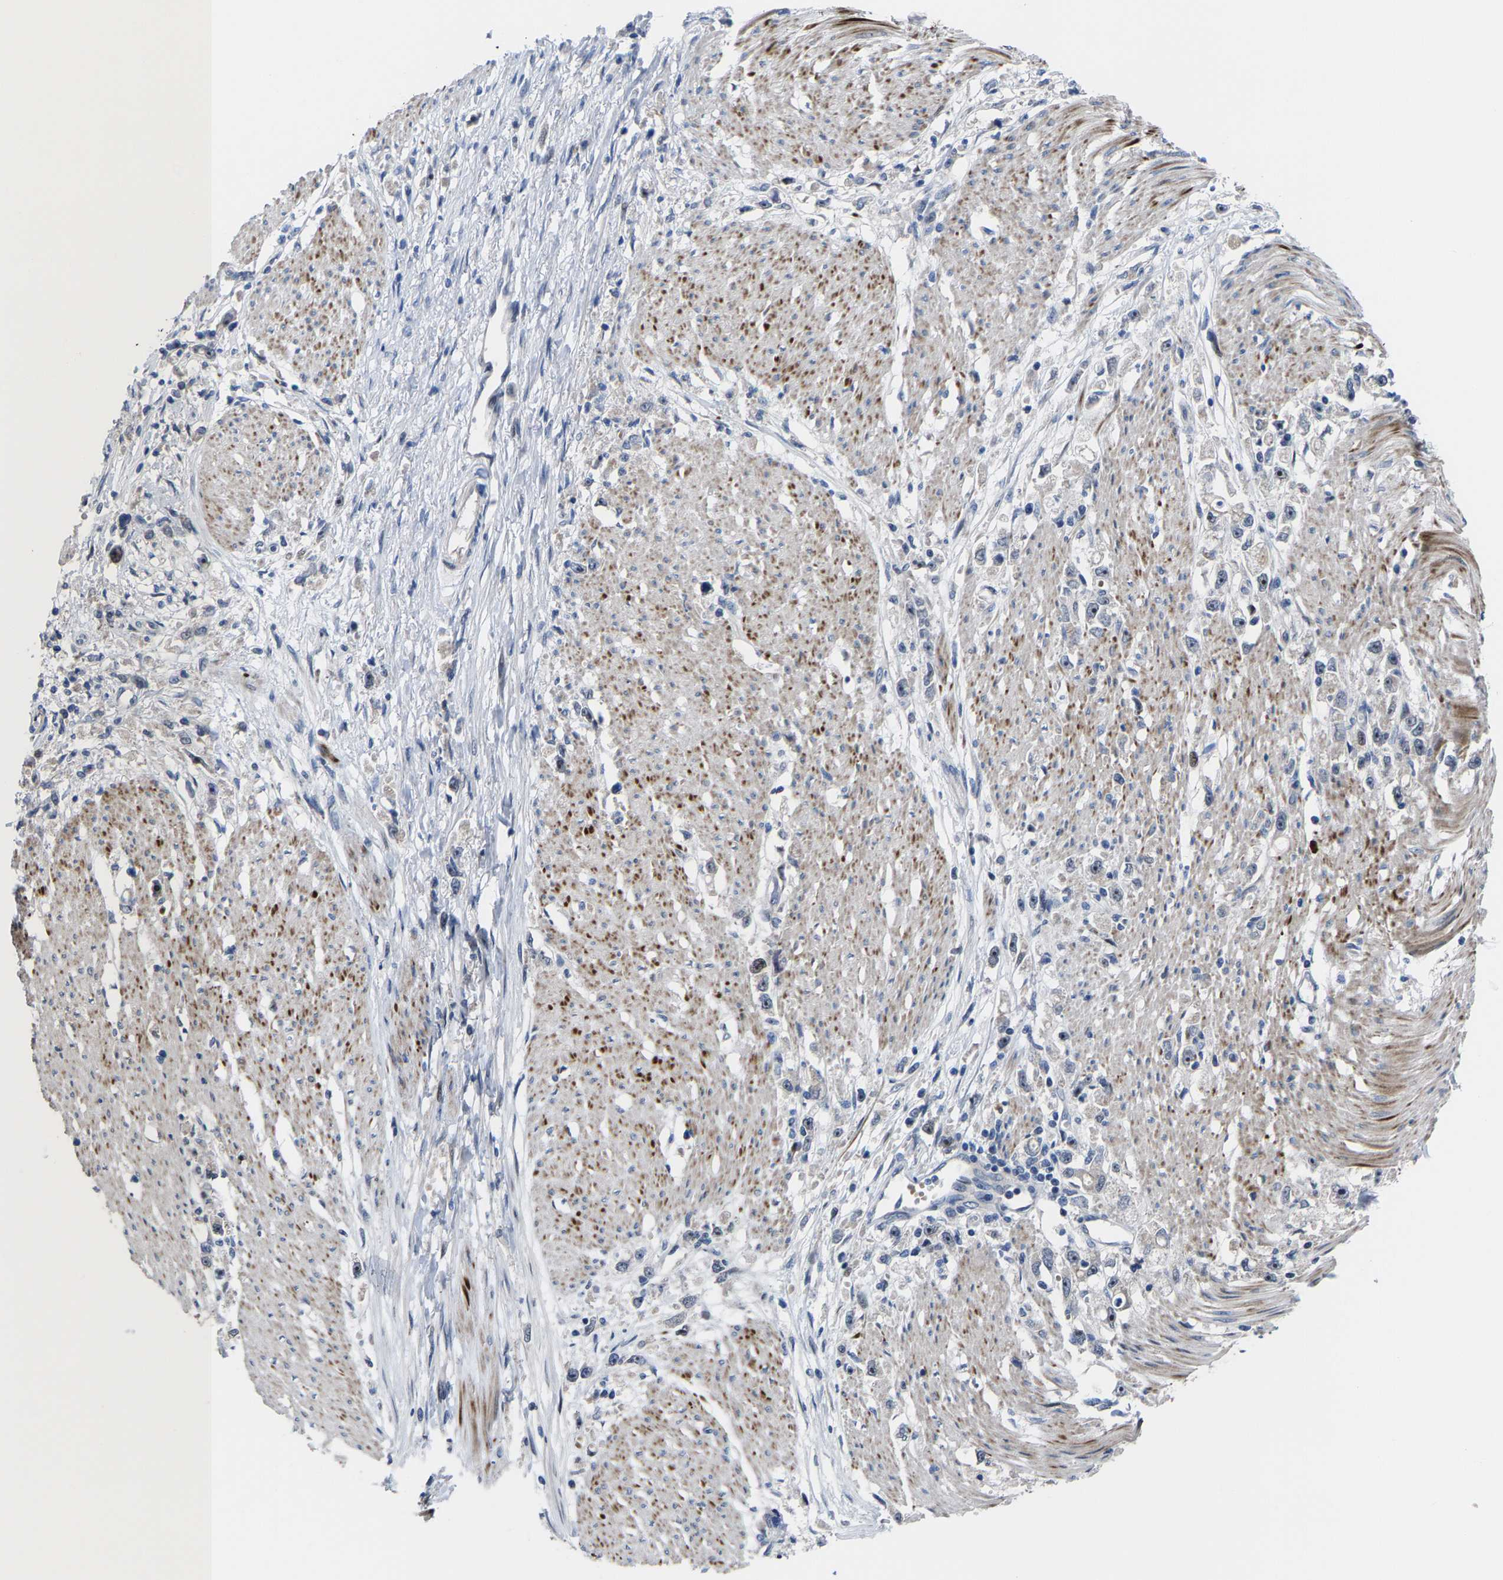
{"staining": {"intensity": "negative", "quantity": "none", "location": "none"}, "tissue": "stomach cancer", "cell_type": "Tumor cells", "image_type": "cancer", "snomed": [{"axis": "morphology", "description": "Adenocarcinoma, NOS"}, {"axis": "topography", "description": "Stomach"}], "caption": "IHC photomicrograph of neoplastic tissue: human stomach adenocarcinoma stained with DAB reveals no significant protein expression in tumor cells.", "gene": "HAUS6", "patient": {"sex": "female", "age": 59}}